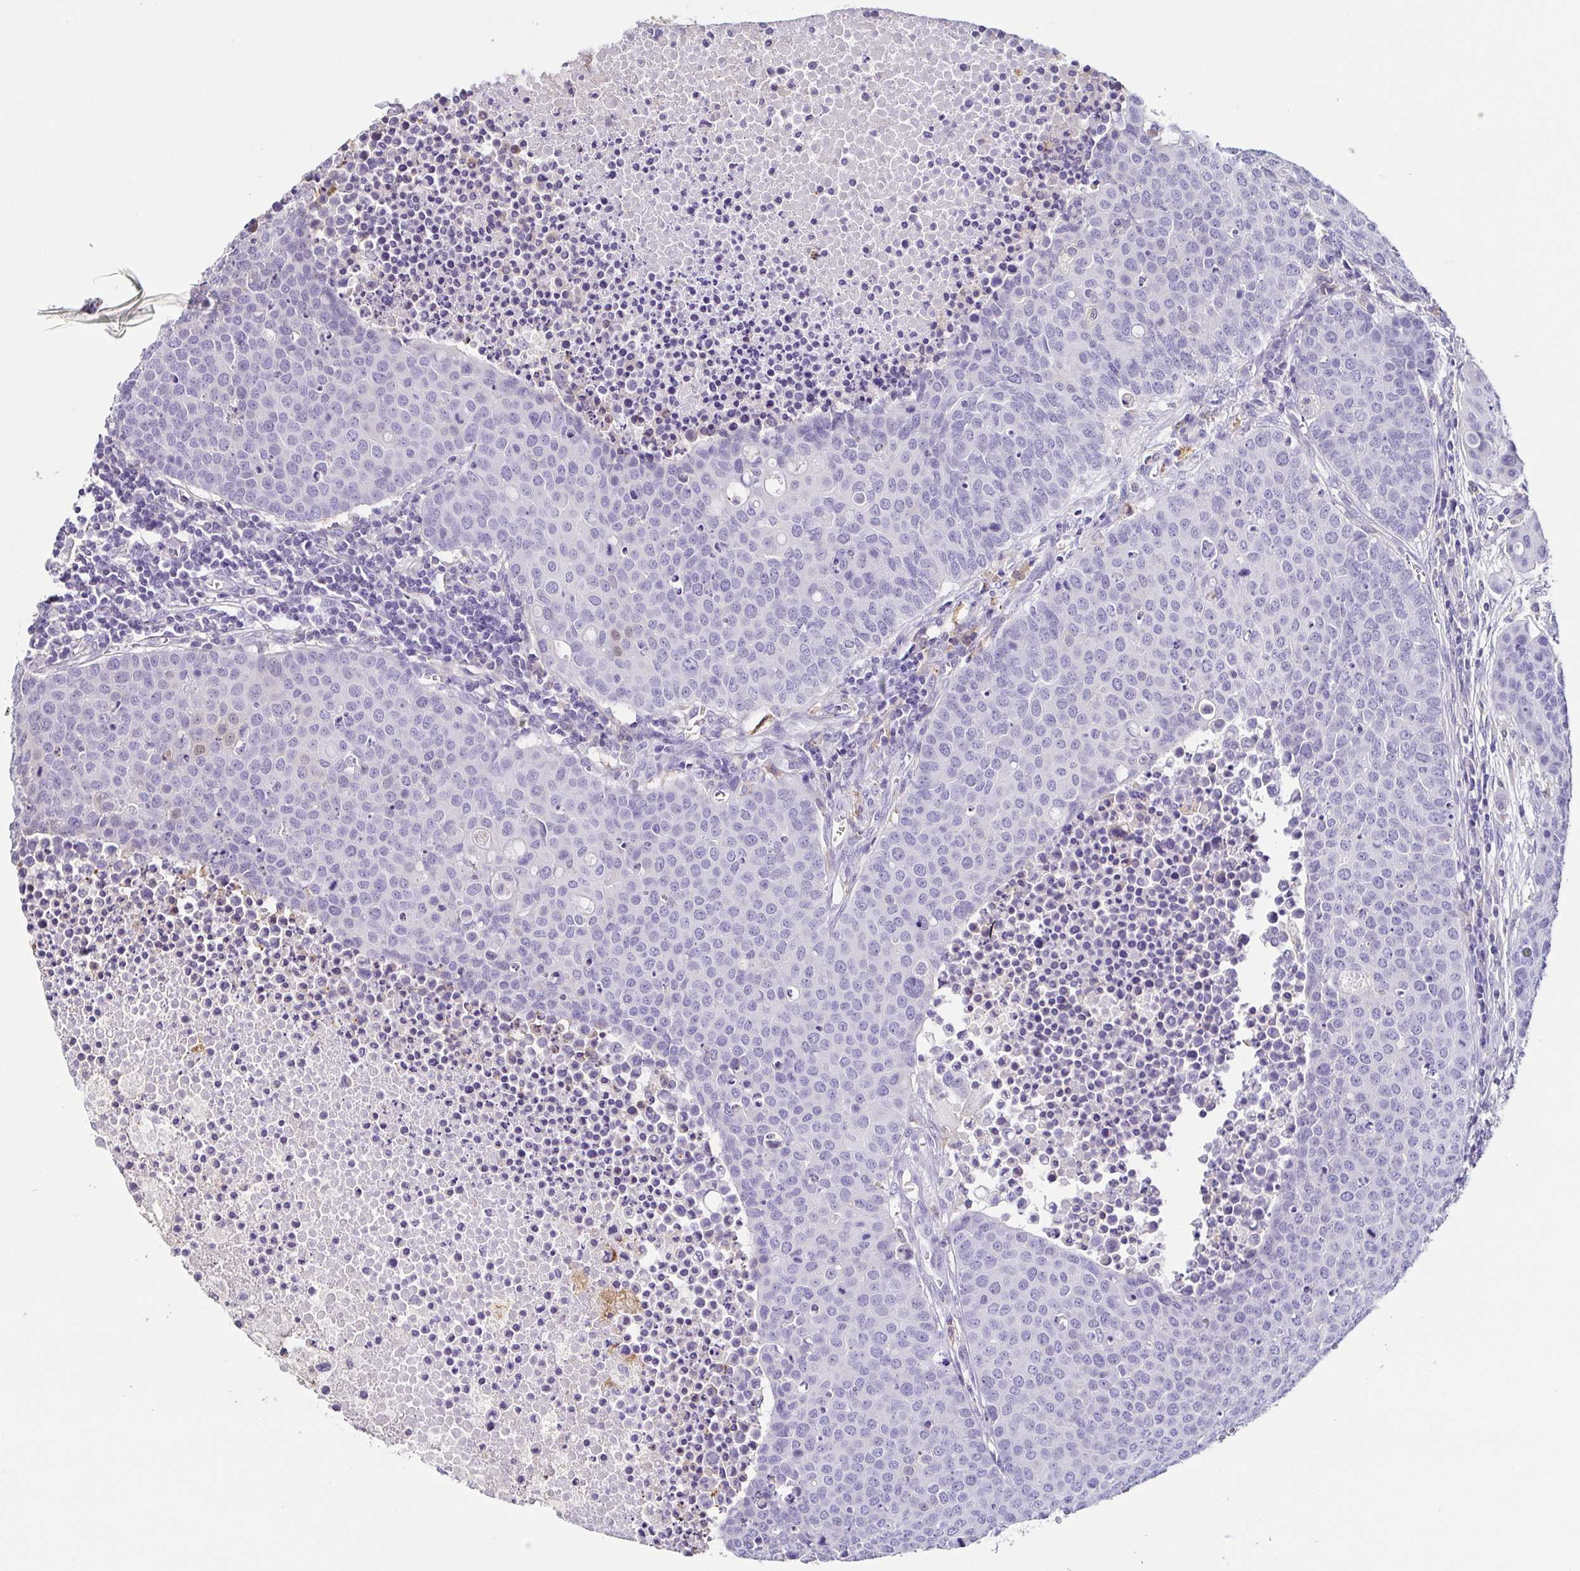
{"staining": {"intensity": "negative", "quantity": "none", "location": "none"}, "tissue": "carcinoid", "cell_type": "Tumor cells", "image_type": "cancer", "snomed": [{"axis": "morphology", "description": "Carcinoid, malignant, NOS"}, {"axis": "topography", "description": "Colon"}], "caption": "Immunohistochemistry (IHC) histopathology image of neoplastic tissue: carcinoid stained with DAB displays no significant protein positivity in tumor cells.", "gene": "ANXA10", "patient": {"sex": "male", "age": 81}}